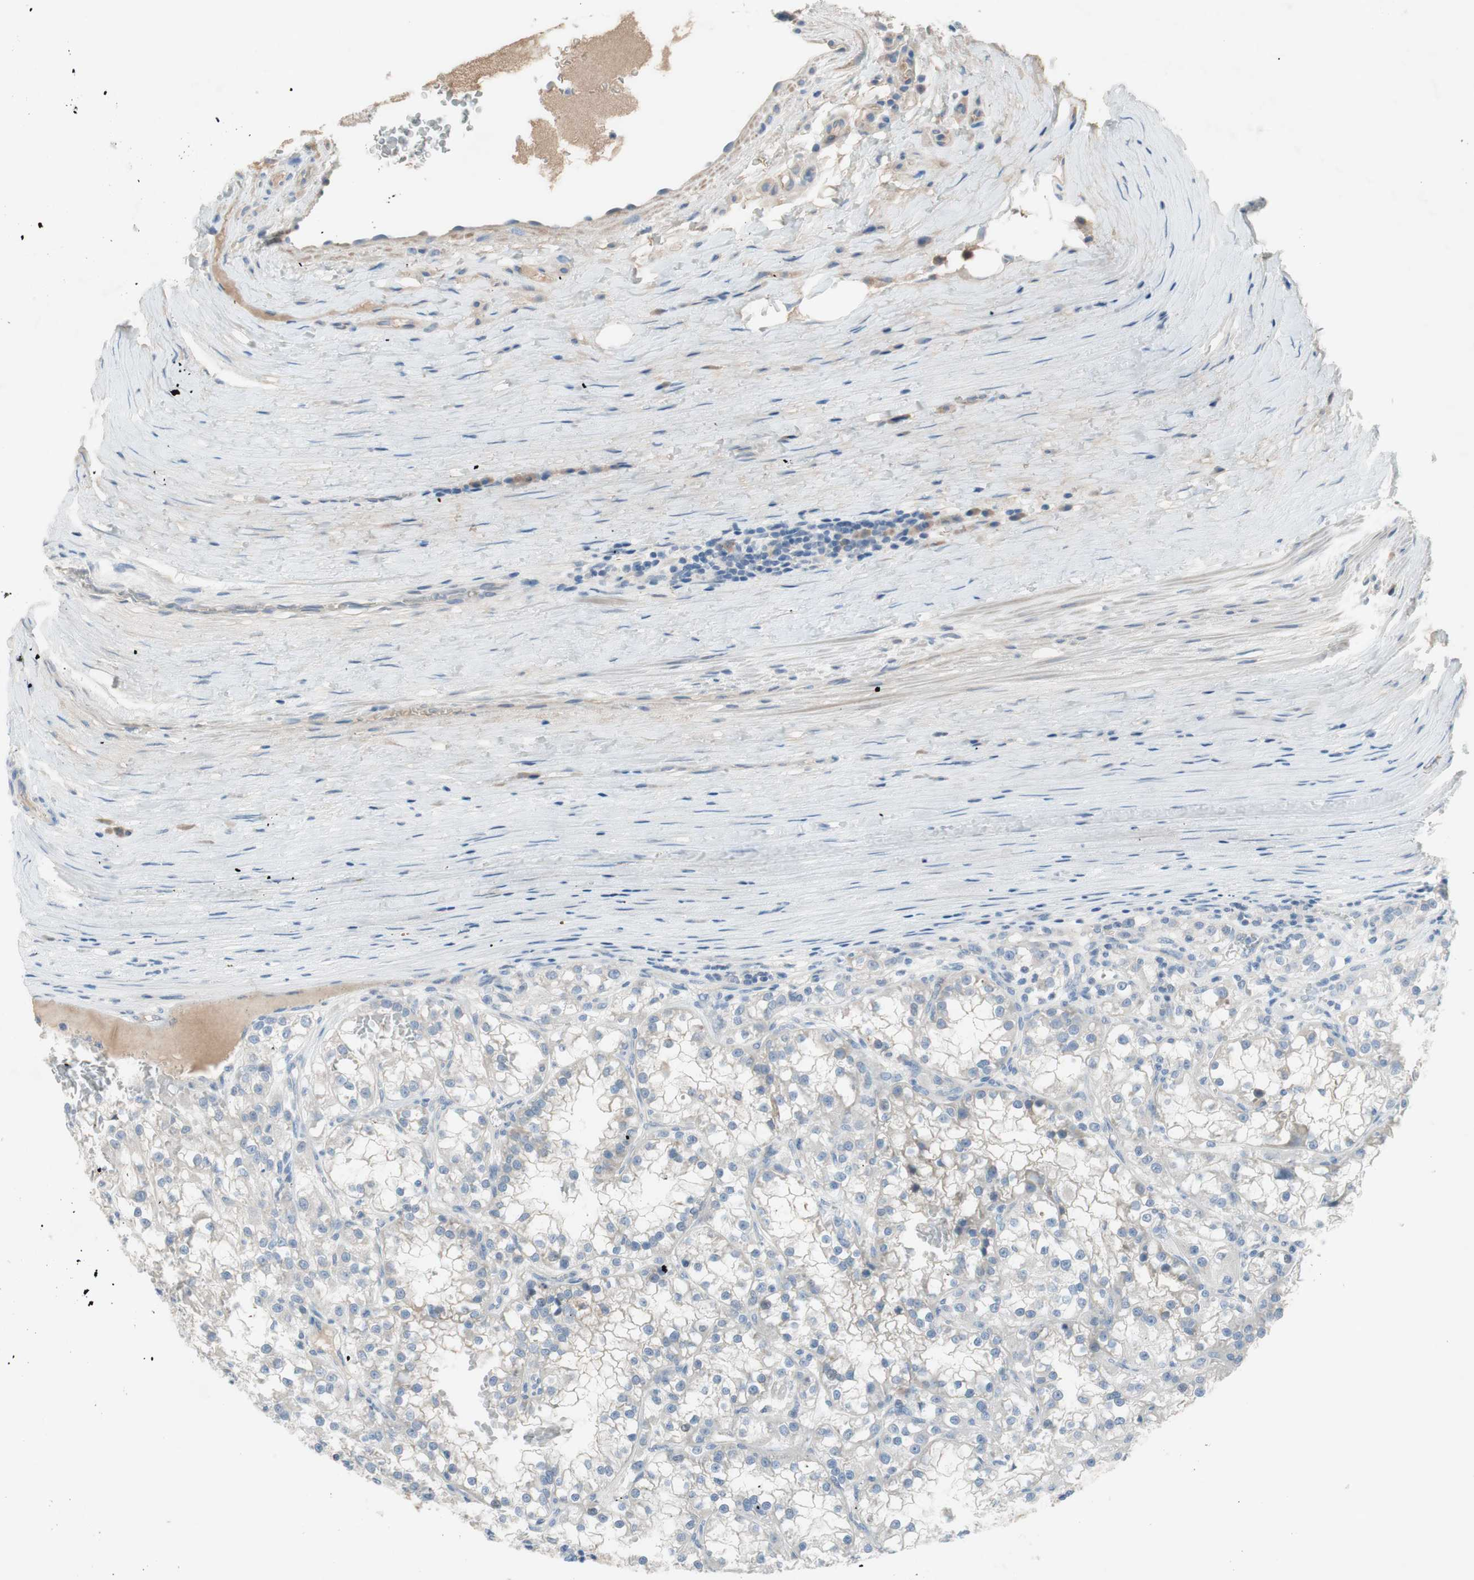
{"staining": {"intensity": "negative", "quantity": "none", "location": "none"}, "tissue": "renal cancer", "cell_type": "Tumor cells", "image_type": "cancer", "snomed": [{"axis": "morphology", "description": "Adenocarcinoma, NOS"}, {"axis": "topography", "description": "Kidney"}], "caption": "This is an immunohistochemistry histopathology image of human renal cancer (adenocarcinoma). There is no expression in tumor cells.", "gene": "FDFT1", "patient": {"sex": "female", "age": 52}}